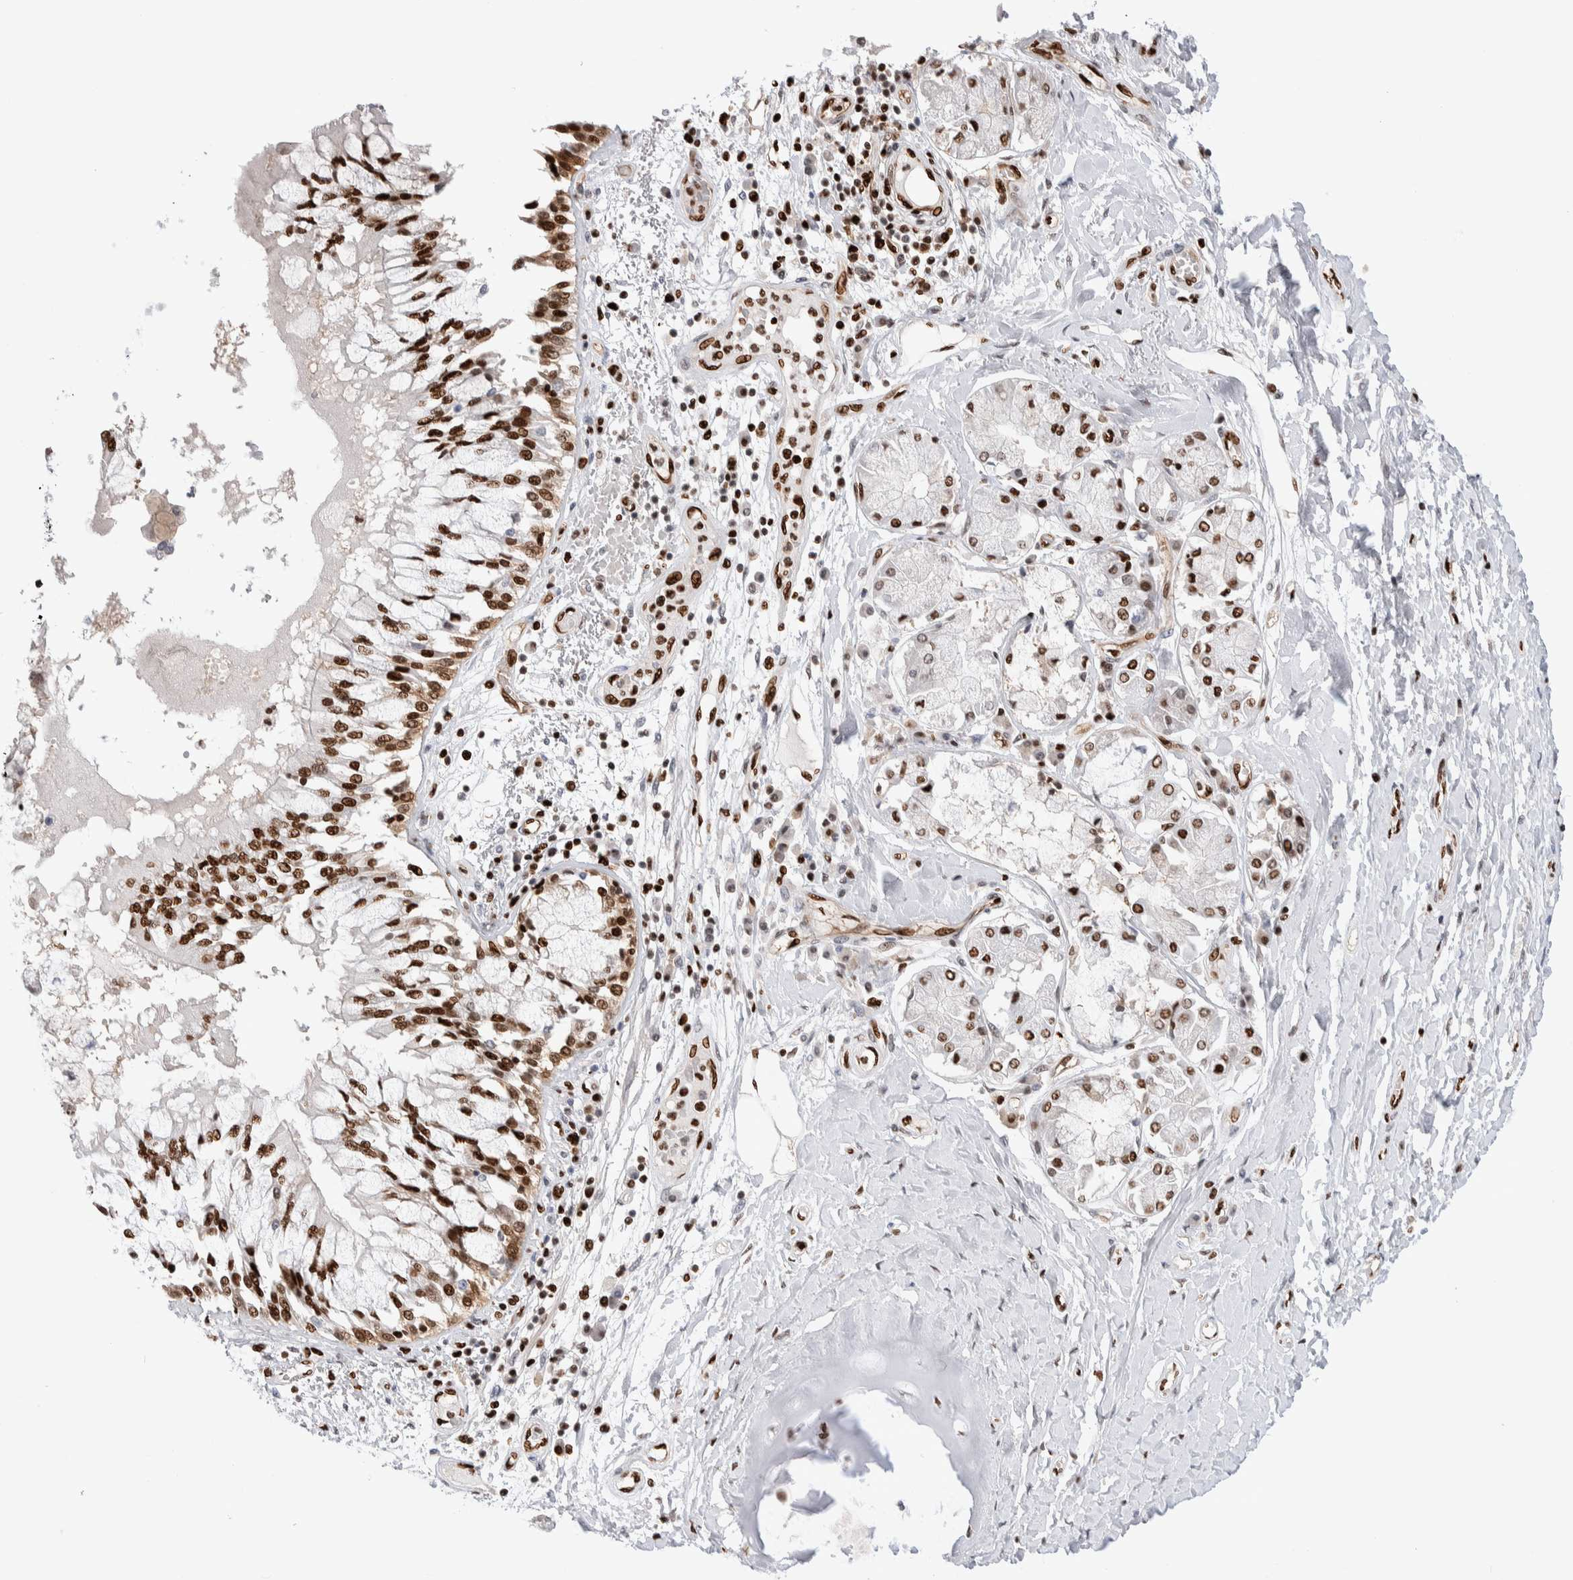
{"staining": {"intensity": "strong", "quantity": ">75%", "location": "nuclear"}, "tissue": "lung cancer", "cell_type": "Tumor cells", "image_type": "cancer", "snomed": [{"axis": "morphology", "description": "Normal tissue, NOS"}, {"axis": "morphology", "description": "Squamous cell carcinoma, NOS"}, {"axis": "topography", "description": "Lymph node"}, {"axis": "topography", "description": "Cartilage tissue"}, {"axis": "topography", "description": "Bronchus"}, {"axis": "topography", "description": "Lung"}, {"axis": "topography", "description": "Peripheral nerve tissue"}], "caption": "Tumor cells reveal high levels of strong nuclear staining in about >75% of cells in human lung cancer.", "gene": "RNASEK-C17orf49", "patient": {"sex": "female", "age": 49}}